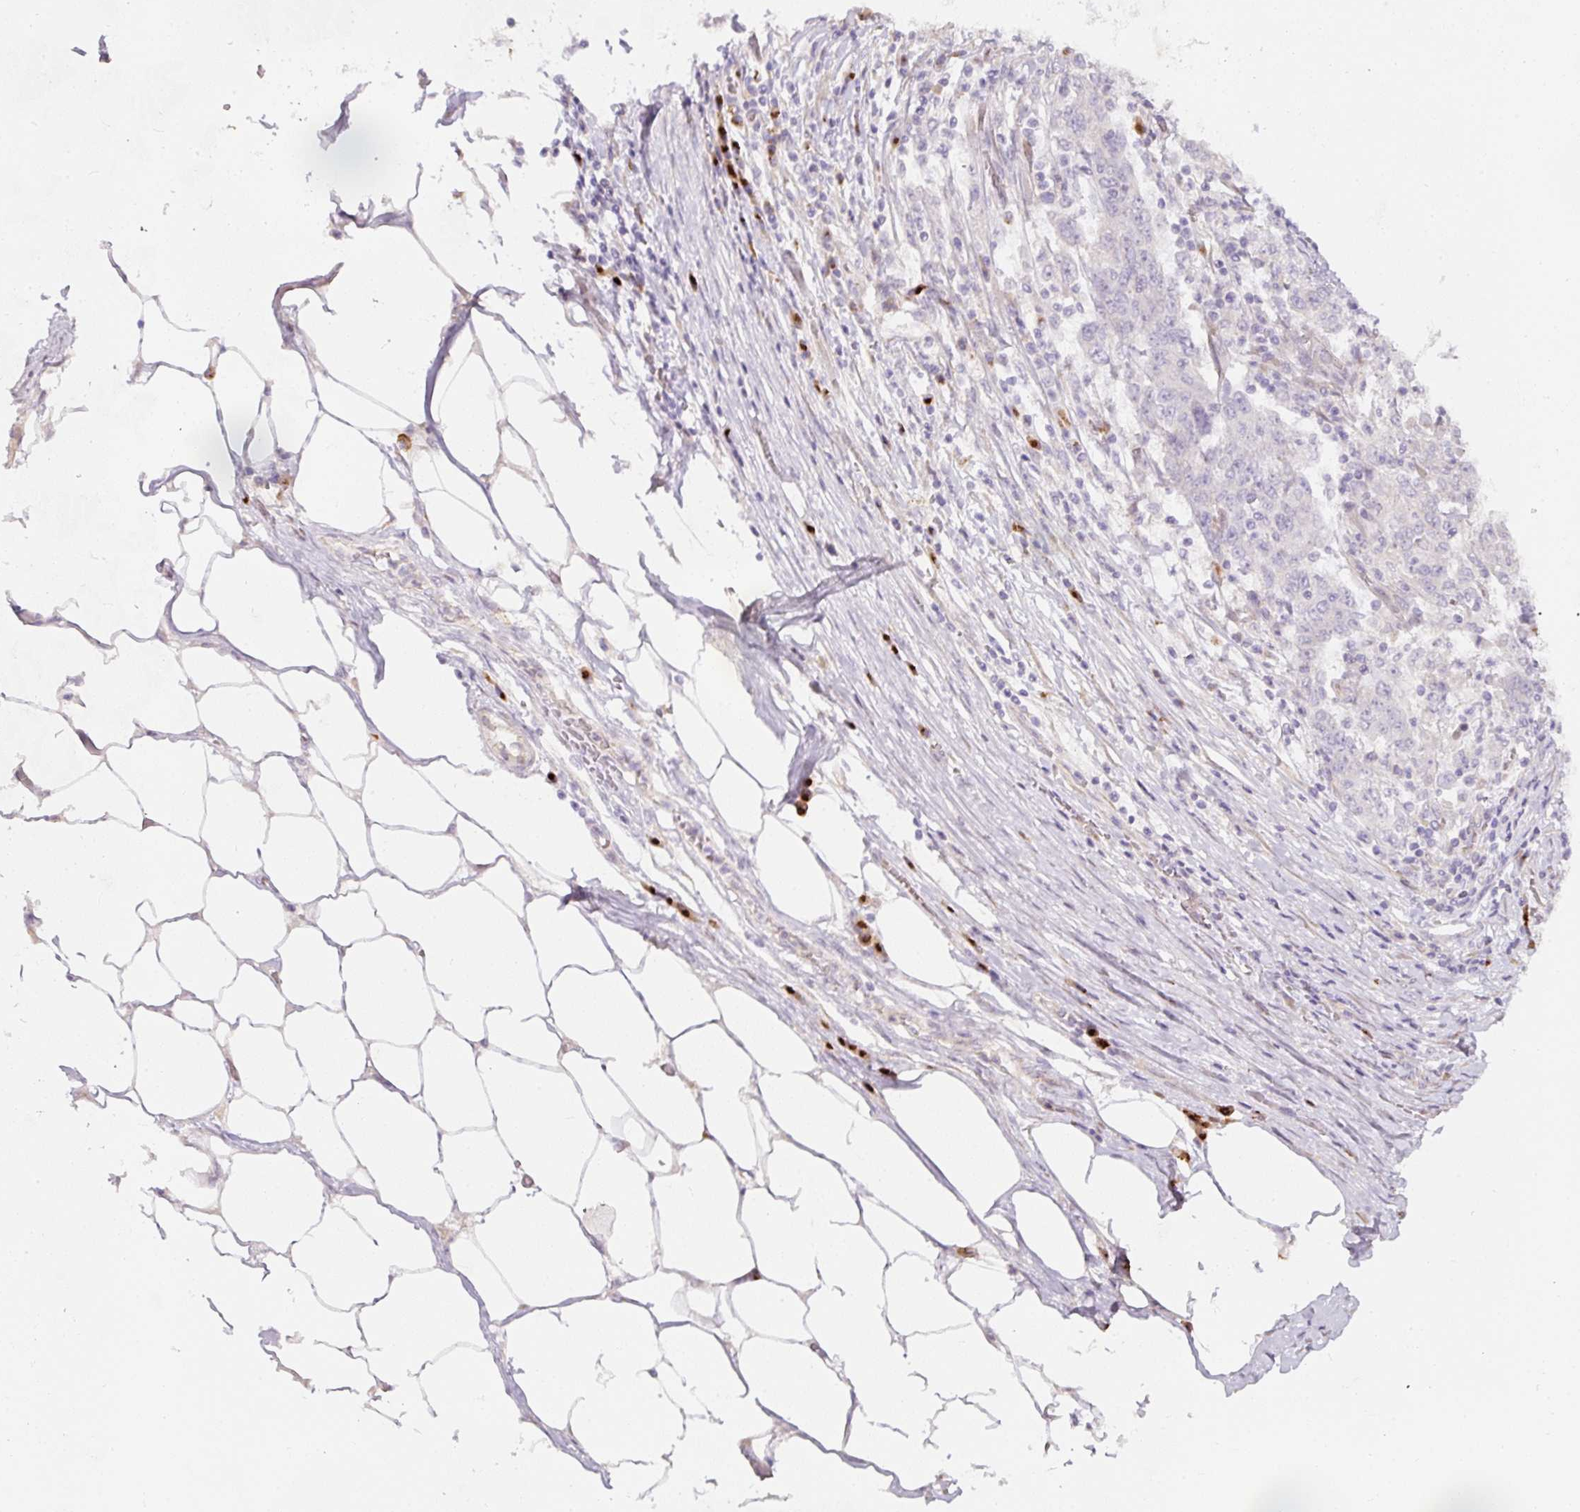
{"staining": {"intensity": "negative", "quantity": "none", "location": "none"}, "tissue": "stomach cancer", "cell_type": "Tumor cells", "image_type": "cancer", "snomed": [{"axis": "morphology", "description": "Adenocarcinoma, NOS"}, {"axis": "topography", "description": "Stomach"}], "caption": "High power microscopy image of an IHC histopathology image of stomach adenocarcinoma, revealing no significant staining in tumor cells.", "gene": "NBPF11", "patient": {"sex": "male", "age": 59}}